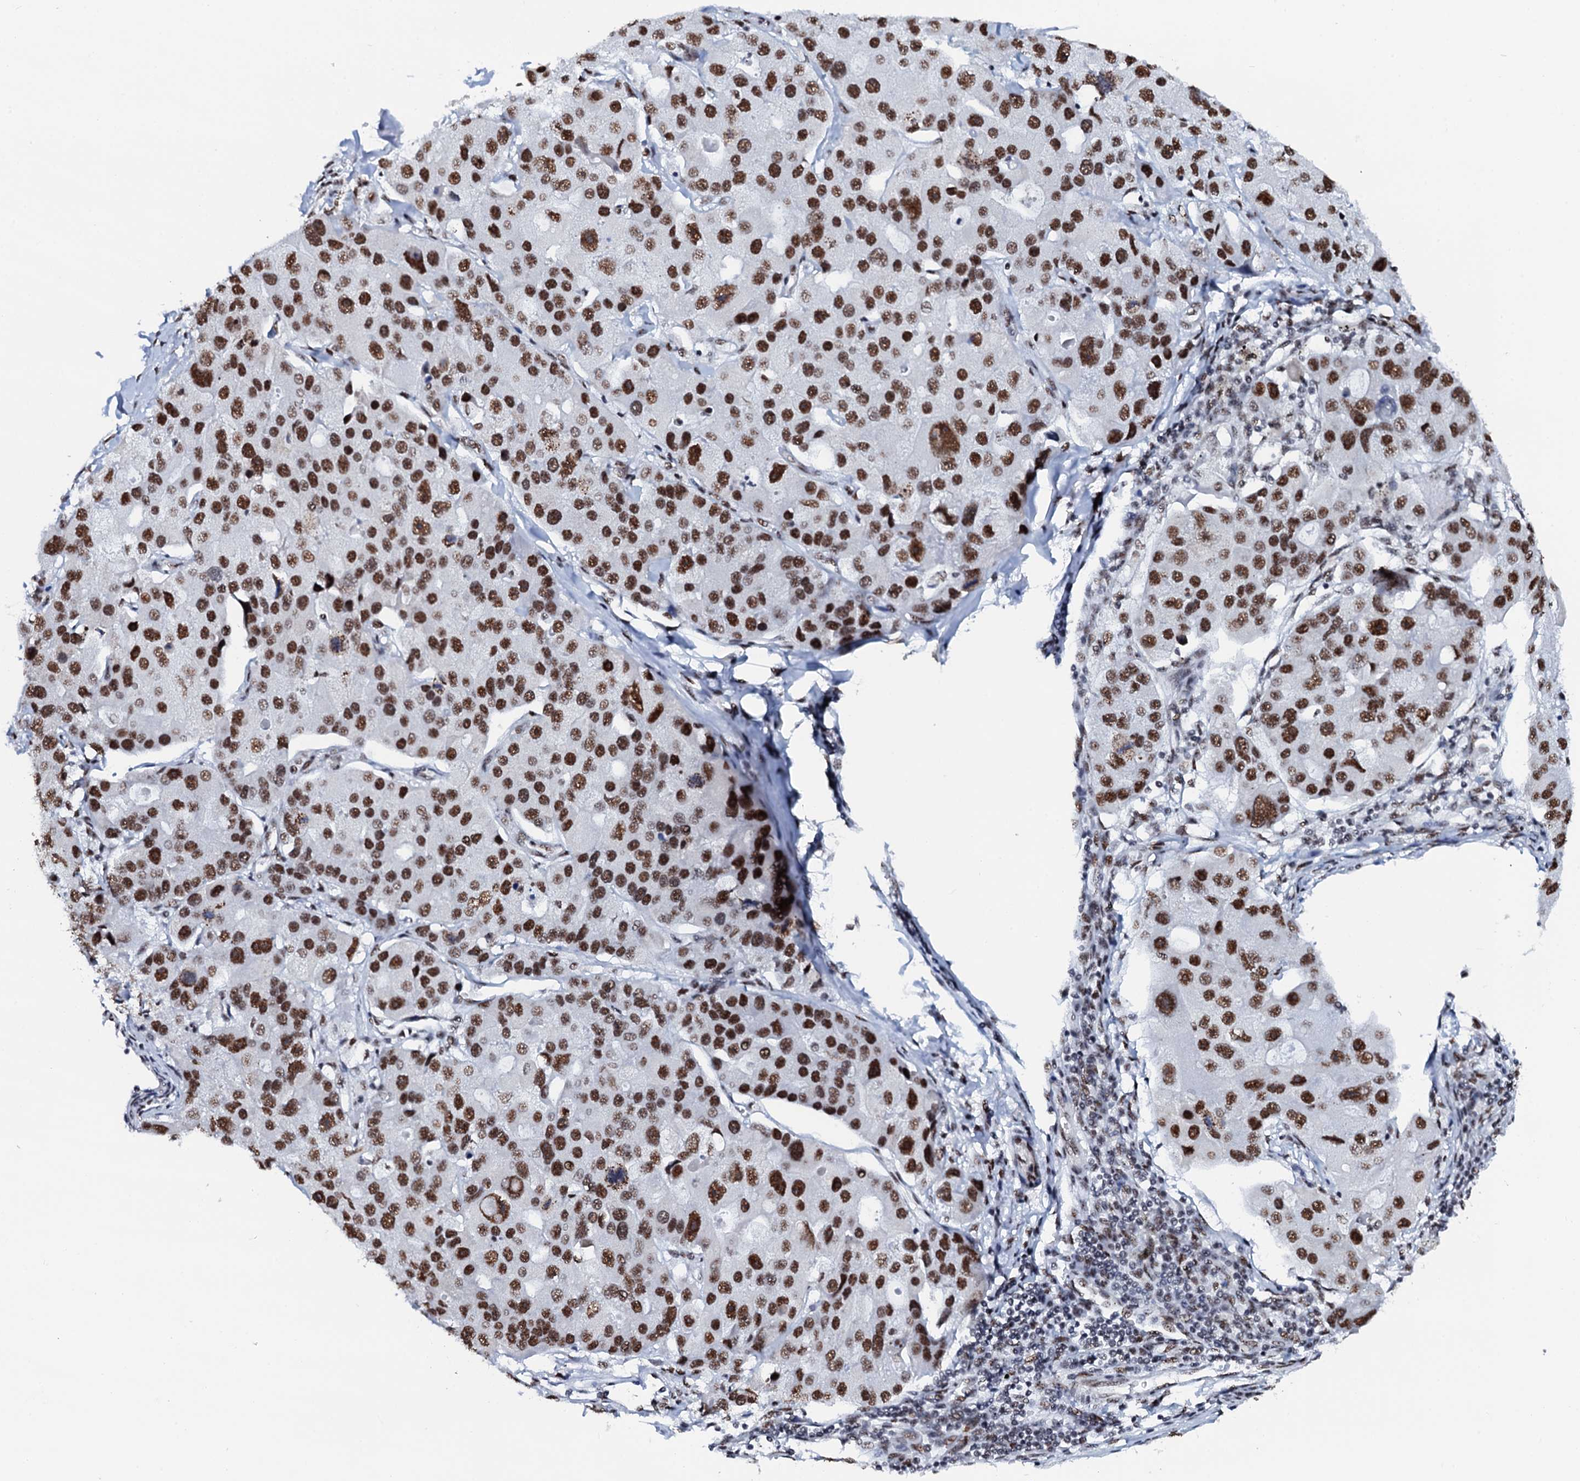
{"staining": {"intensity": "strong", "quantity": ">75%", "location": "nuclear"}, "tissue": "lung cancer", "cell_type": "Tumor cells", "image_type": "cancer", "snomed": [{"axis": "morphology", "description": "Adenocarcinoma, NOS"}, {"axis": "topography", "description": "Lung"}], "caption": "Immunohistochemical staining of adenocarcinoma (lung) demonstrates high levels of strong nuclear protein staining in approximately >75% of tumor cells.", "gene": "NKAPD1", "patient": {"sex": "female", "age": 54}}